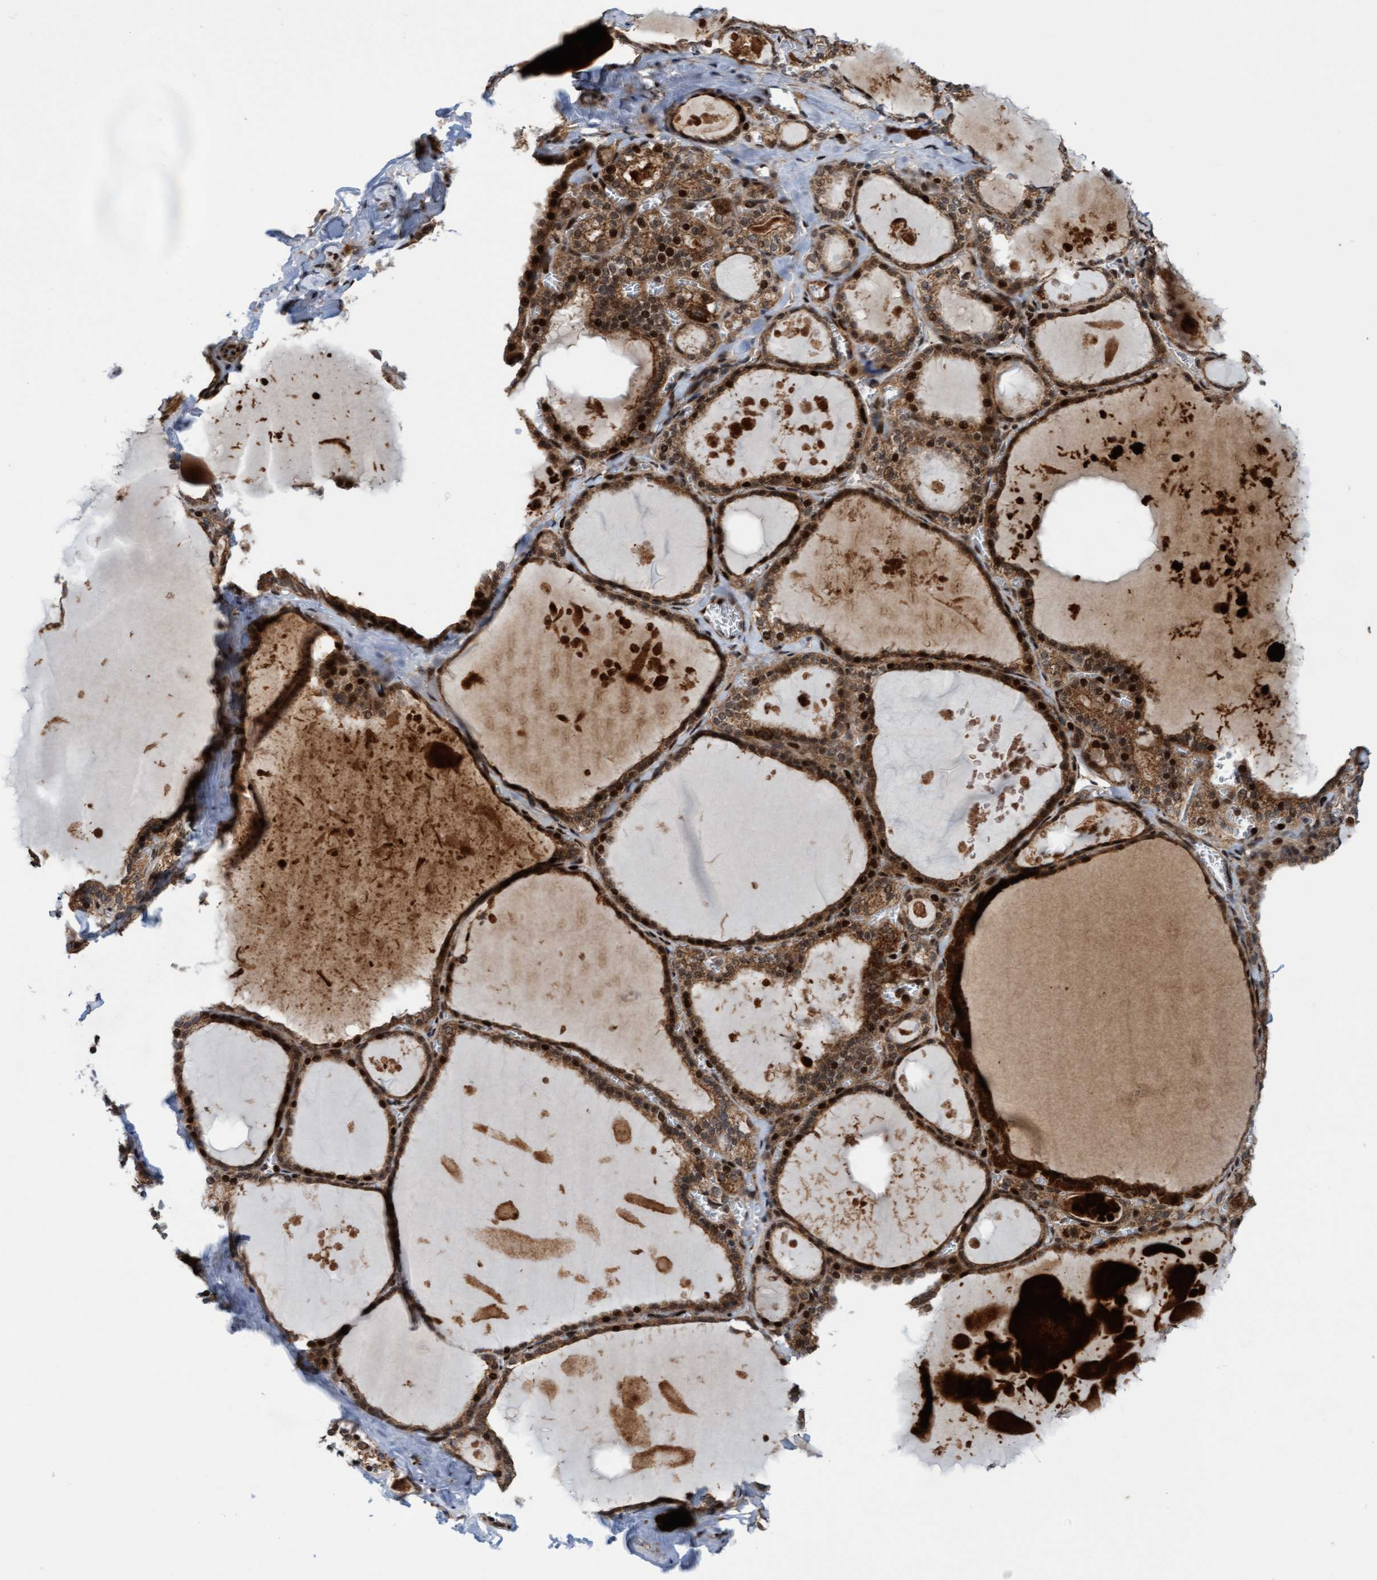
{"staining": {"intensity": "strong", "quantity": ">75%", "location": "cytoplasmic/membranous,nuclear"}, "tissue": "thyroid gland", "cell_type": "Glandular cells", "image_type": "normal", "snomed": [{"axis": "morphology", "description": "Normal tissue, NOS"}, {"axis": "topography", "description": "Thyroid gland"}], "caption": "Approximately >75% of glandular cells in benign thyroid gland exhibit strong cytoplasmic/membranous,nuclear protein positivity as visualized by brown immunohistochemical staining.", "gene": "ITFG1", "patient": {"sex": "male", "age": 56}}